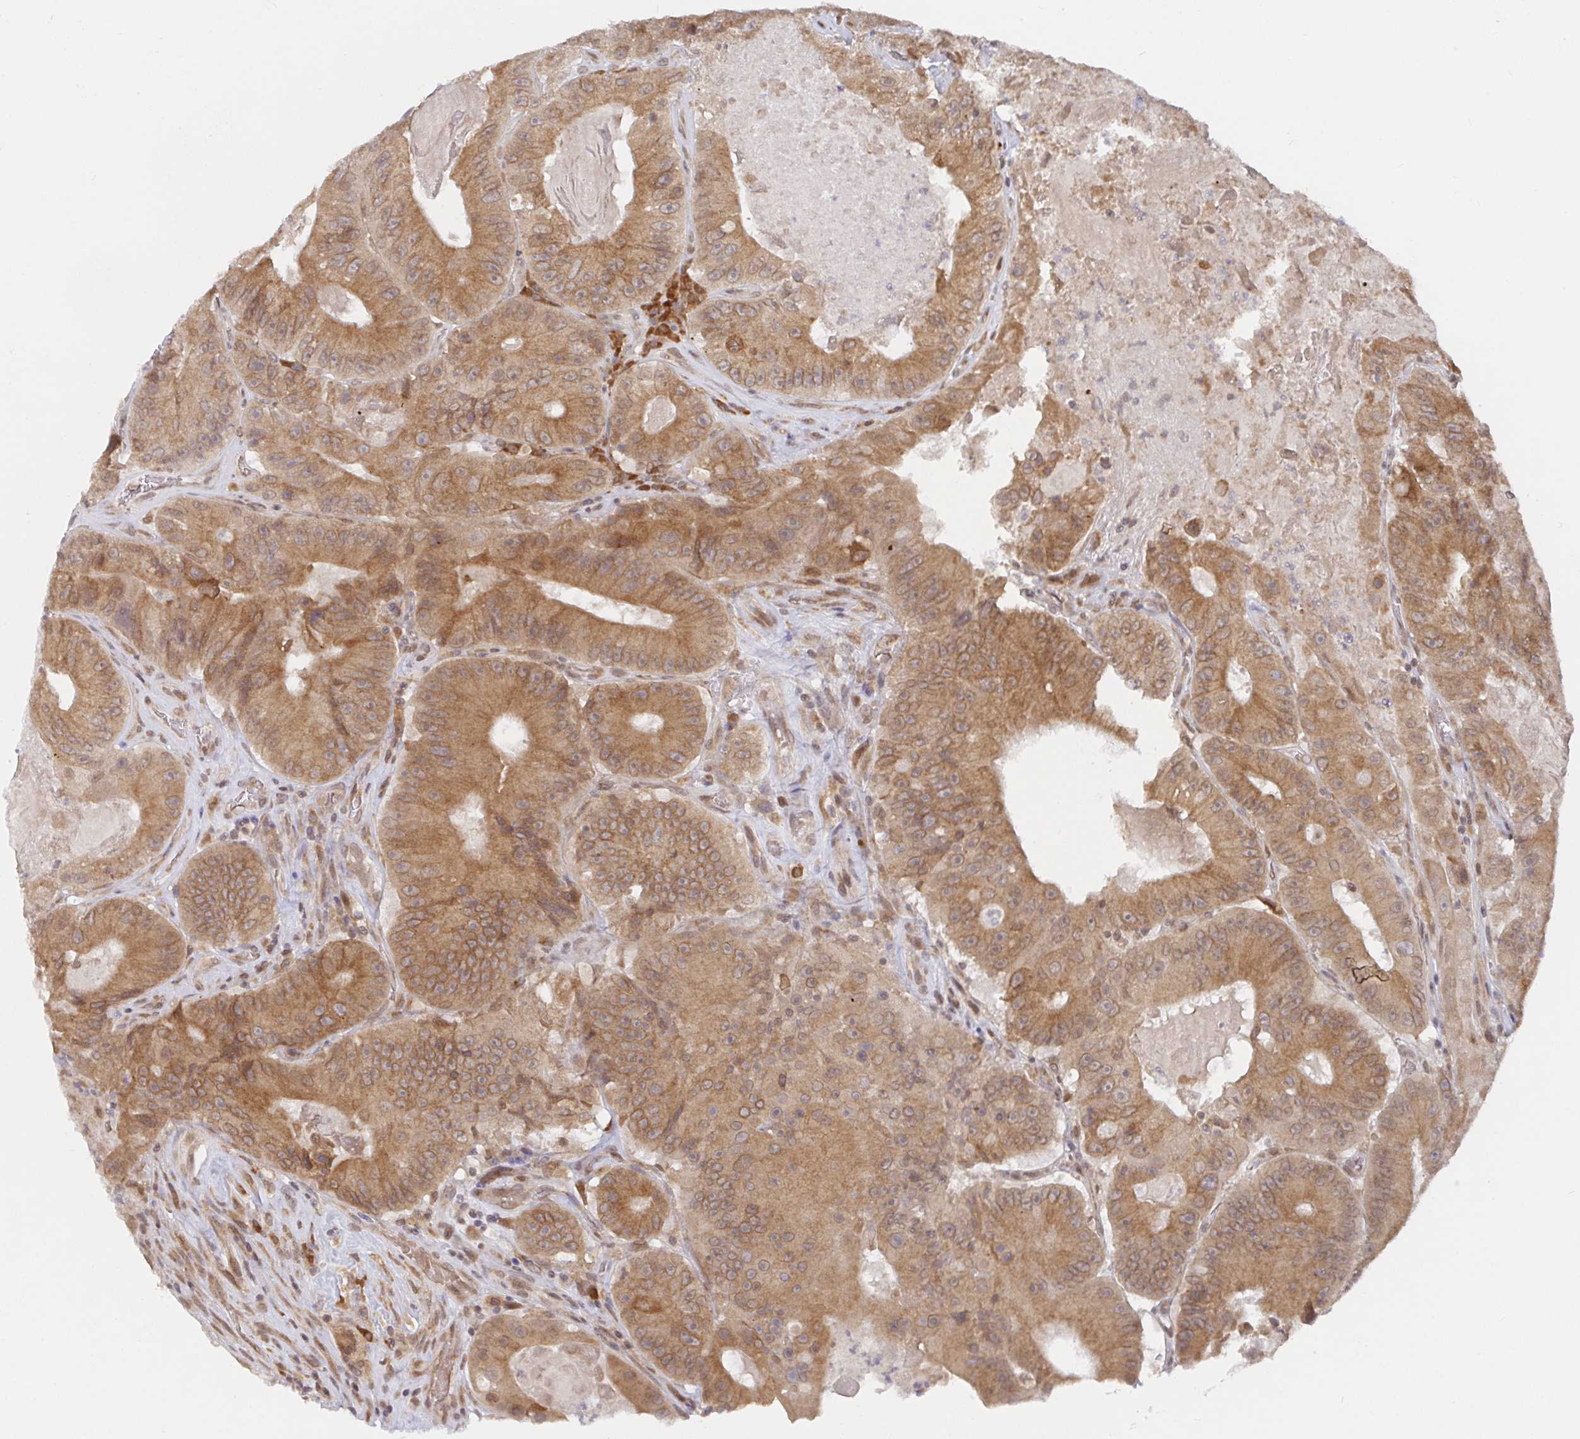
{"staining": {"intensity": "moderate", "quantity": ">75%", "location": "cytoplasmic/membranous"}, "tissue": "colorectal cancer", "cell_type": "Tumor cells", "image_type": "cancer", "snomed": [{"axis": "morphology", "description": "Adenocarcinoma, NOS"}, {"axis": "topography", "description": "Colon"}], "caption": "Colorectal cancer tissue reveals moderate cytoplasmic/membranous staining in about >75% of tumor cells, visualized by immunohistochemistry.", "gene": "ALG1", "patient": {"sex": "female", "age": 86}}